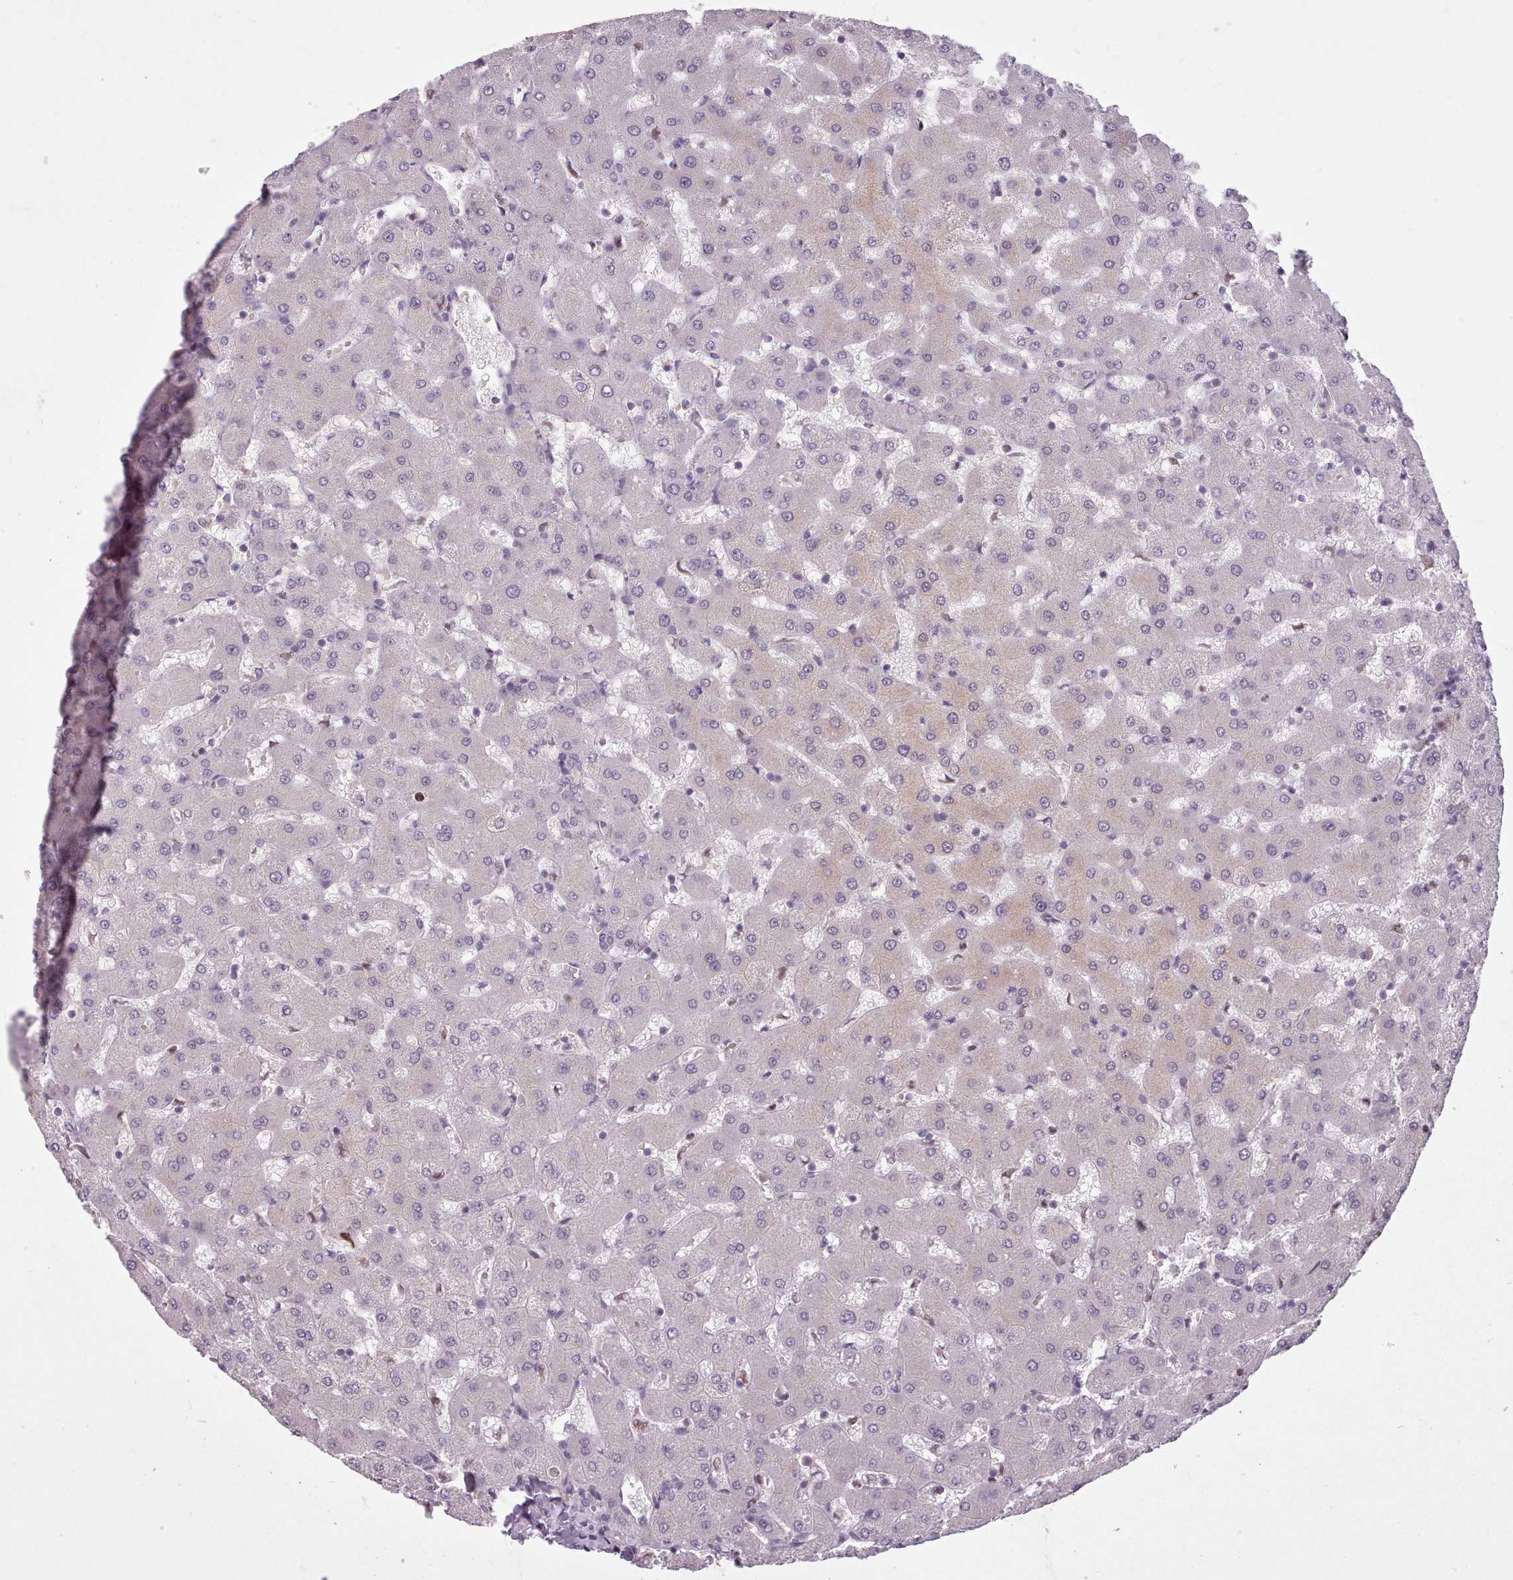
{"staining": {"intensity": "negative", "quantity": "none", "location": "none"}, "tissue": "liver", "cell_type": "Cholangiocytes", "image_type": "normal", "snomed": [{"axis": "morphology", "description": "Normal tissue, NOS"}, {"axis": "topography", "description": "Liver"}], "caption": "Liver was stained to show a protein in brown. There is no significant staining in cholangiocytes. (Stains: DAB (3,3'-diaminobenzidine) immunohistochemistry with hematoxylin counter stain, Microscopy: brightfield microscopy at high magnification).", "gene": "SLURP1", "patient": {"sex": "female", "age": 63}}